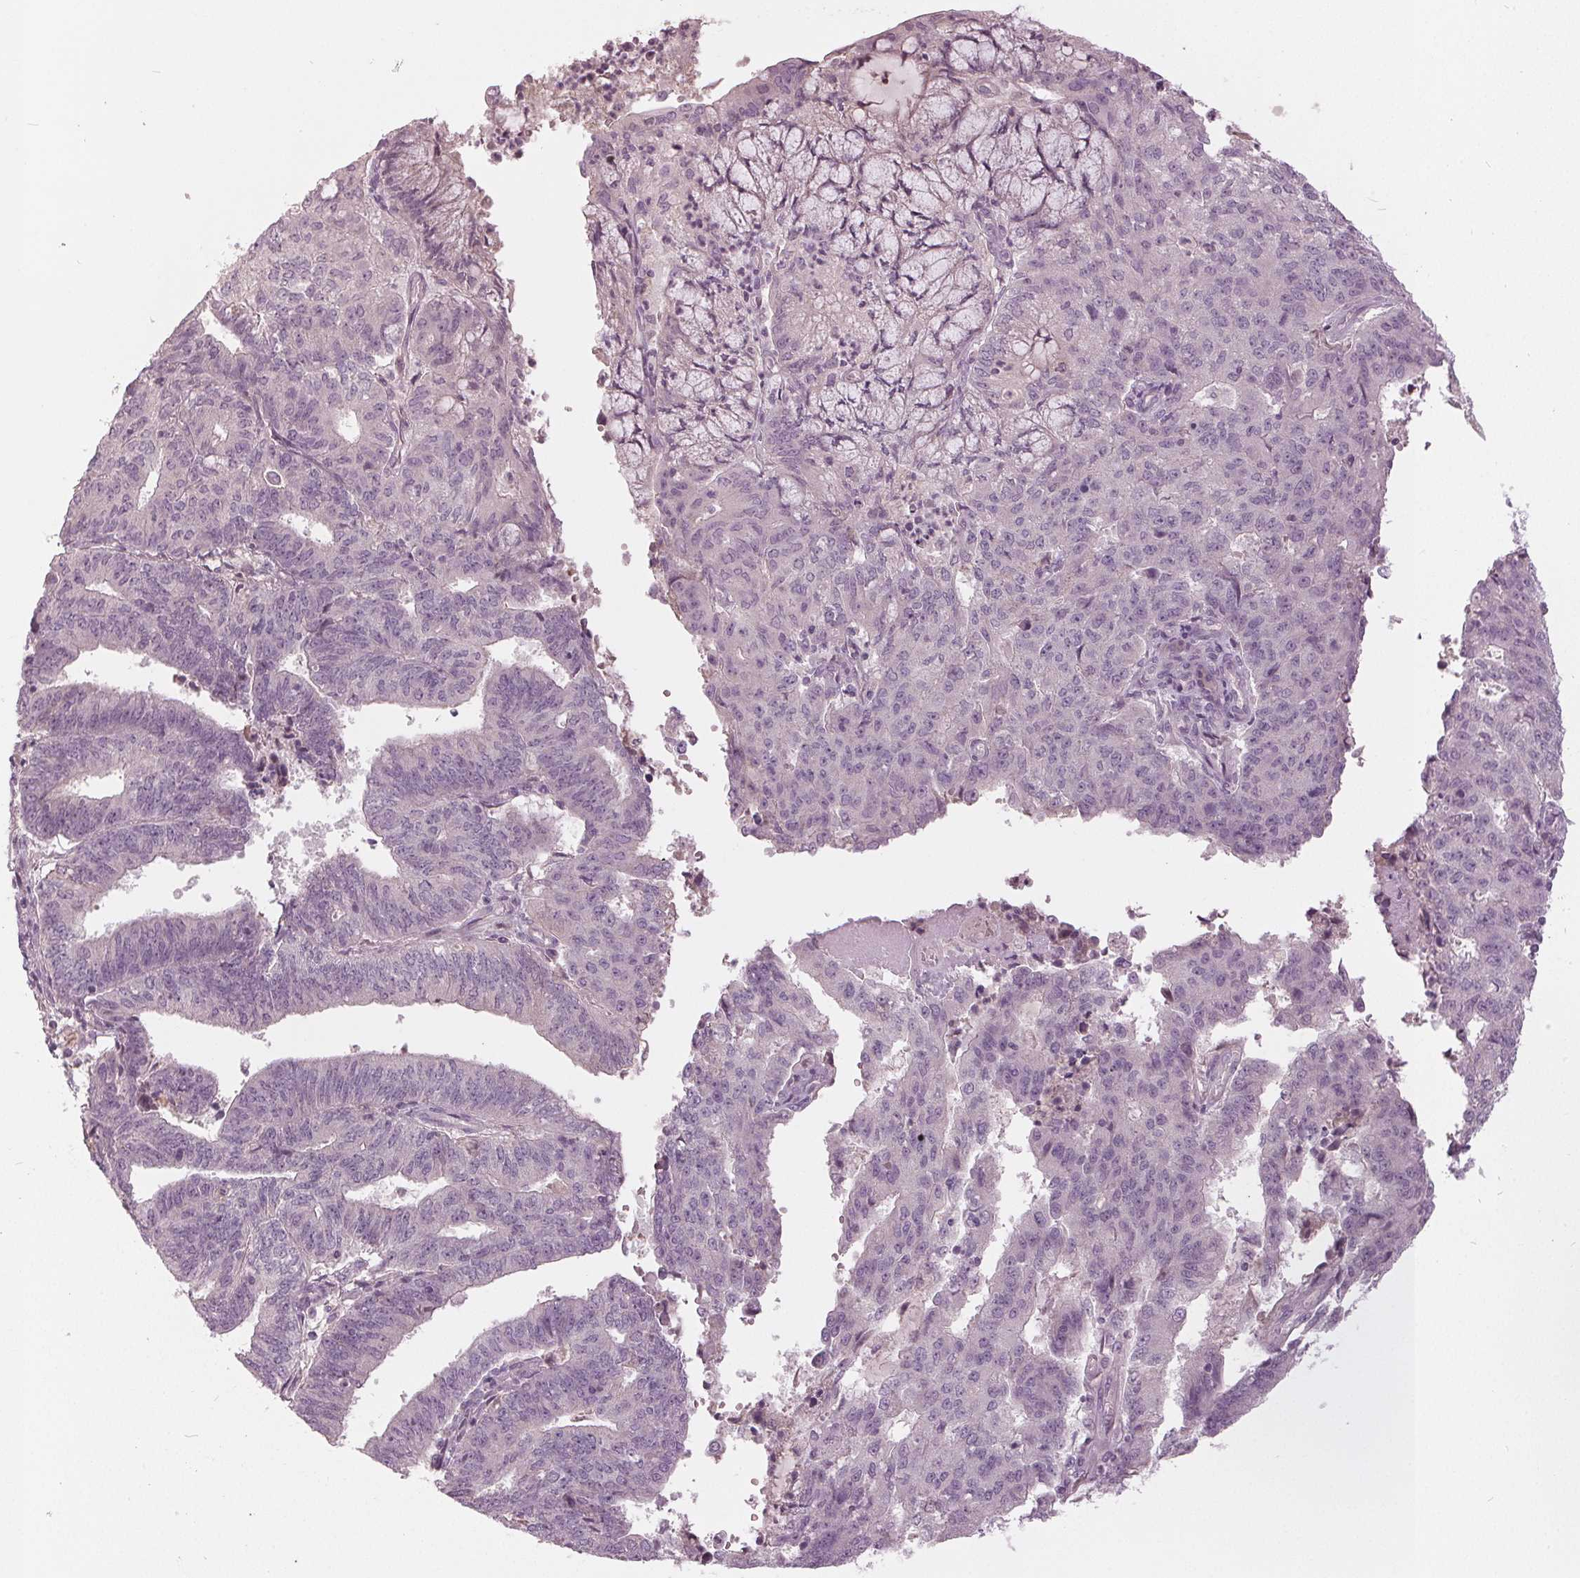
{"staining": {"intensity": "negative", "quantity": "none", "location": "none"}, "tissue": "endometrial cancer", "cell_type": "Tumor cells", "image_type": "cancer", "snomed": [{"axis": "morphology", "description": "Adenocarcinoma, NOS"}, {"axis": "topography", "description": "Endometrium"}], "caption": "This photomicrograph is of endometrial cancer (adenocarcinoma) stained with immunohistochemistry to label a protein in brown with the nuclei are counter-stained blue. There is no positivity in tumor cells.", "gene": "KLK13", "patient": {"sex": "female", "age": 82}}